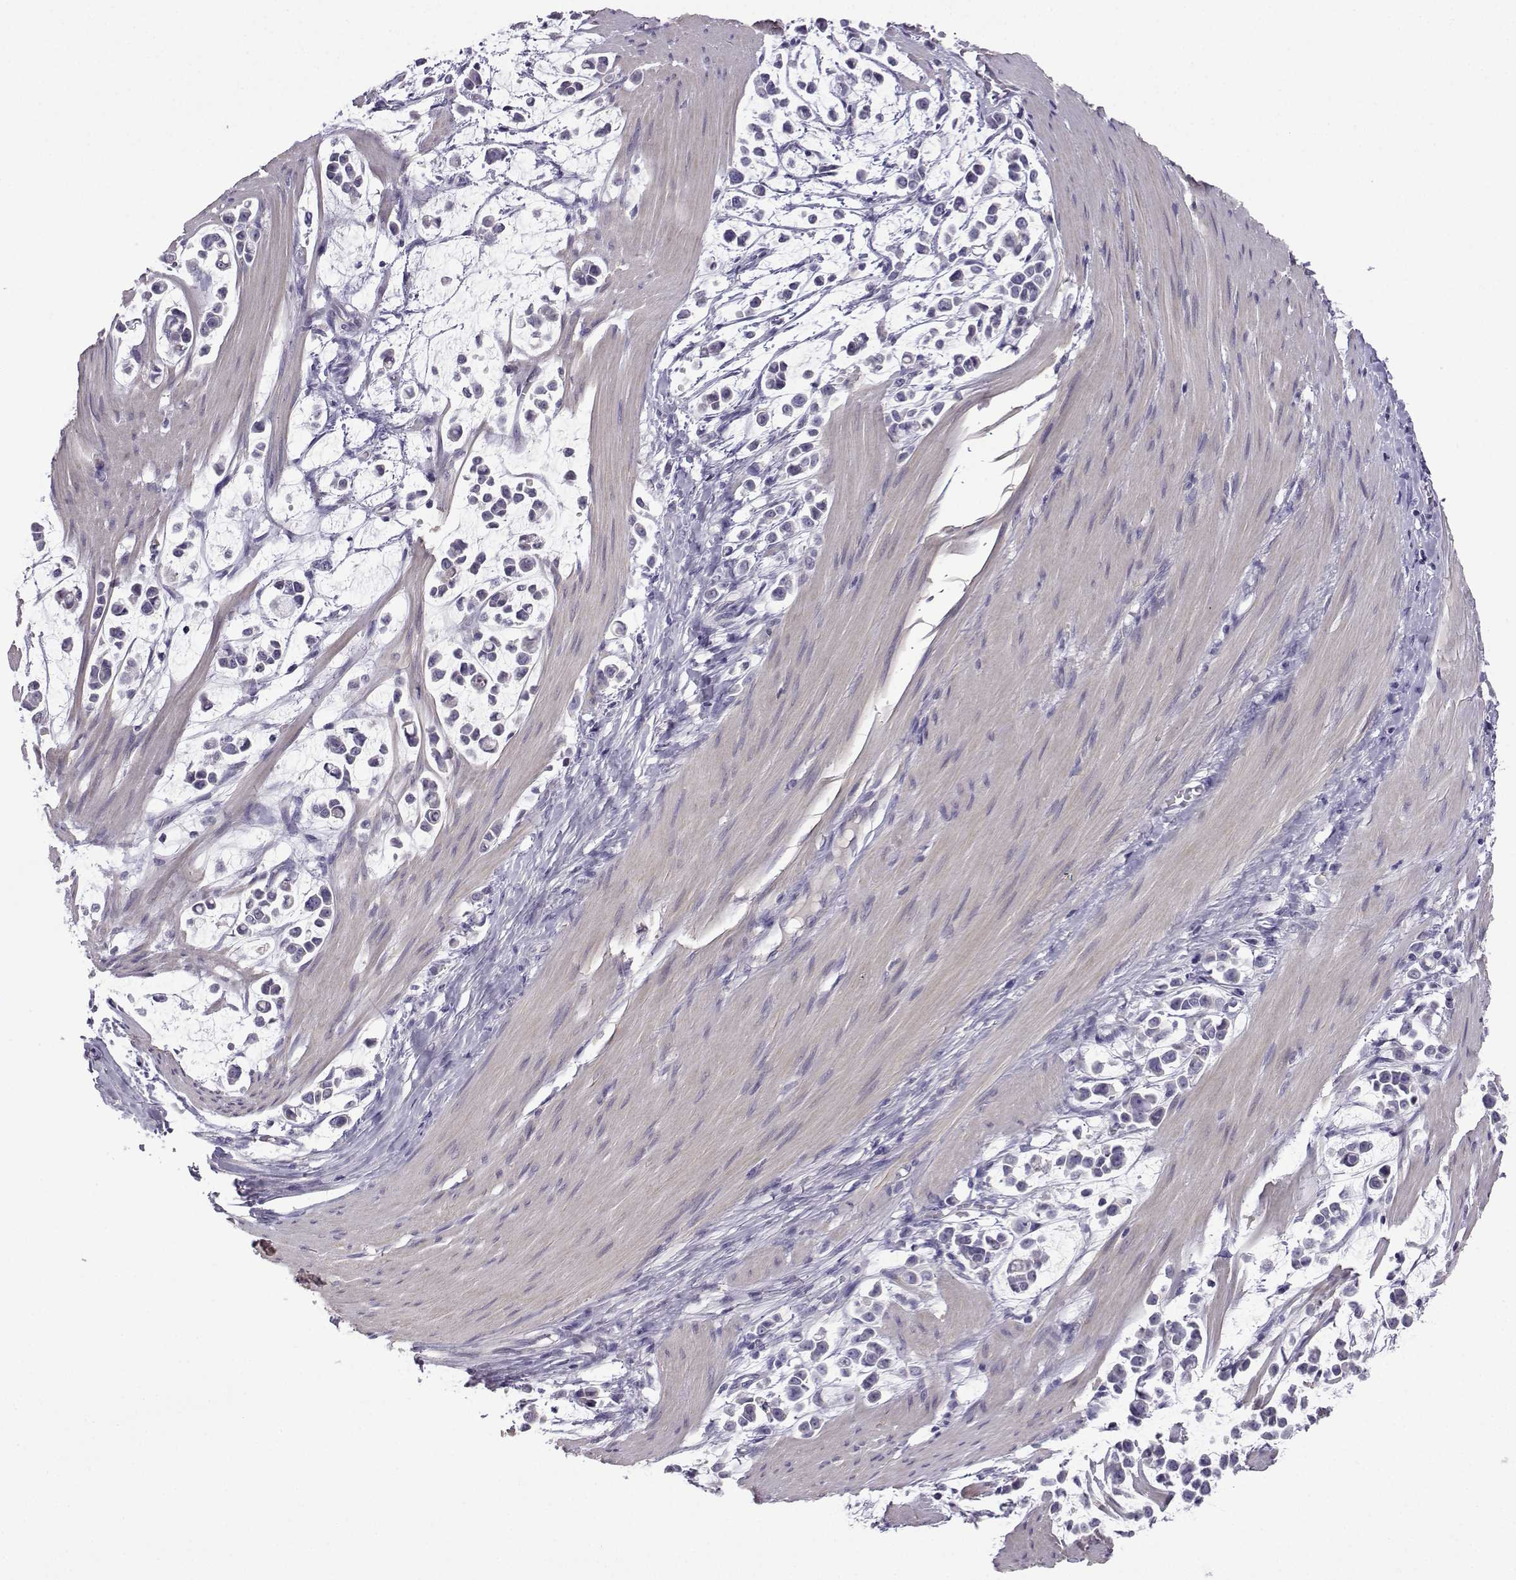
{"staining": {"intensity": "negative", "quantity": "none", "location": "none"}, "tissue": "stomach cancer", "cell_type": "Tumor cells", "image_type": "cancer", "snomed": [{"axis": "morphology", "description": "Adenocarcinoma, NOS"}, {"axis": "topography", "description": "Stomach"}], "caption": "The immunohistochemistry (IHC) histopathology image has no significant positivity in tumor cells of stomach cancer tissue. (Immunohistochemistry (ihc), brightfield microscopy, high magnification).", "gene": "SPACA7", "patient": {"sex": "male", "age": 82}}